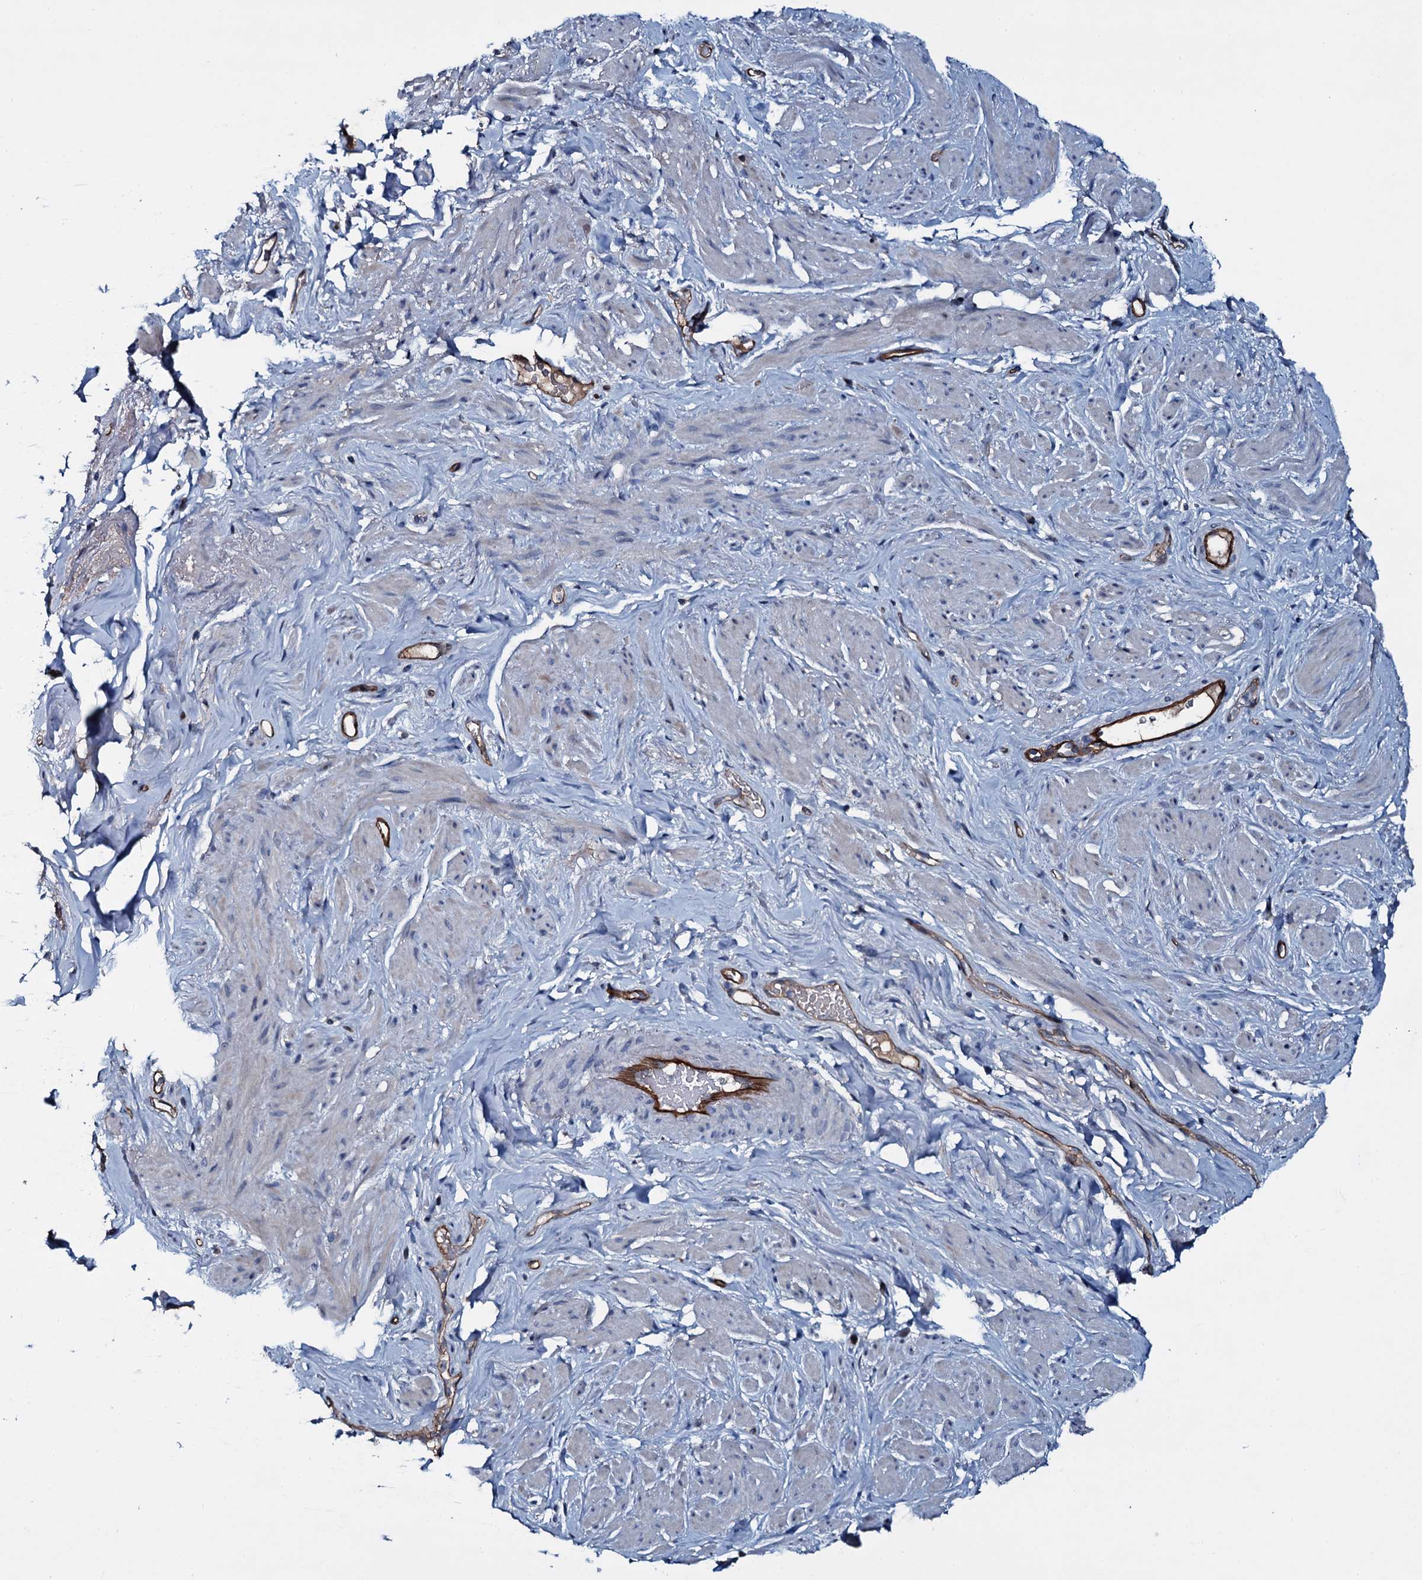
{"staining": {"intensity": "negative", "quantity": "none", "location": "none"}, "tissue": "smooth muscle", "cell_type": "Smooth muscle cells", "image_type": "normal", "snomed": [{"axis": "morphology", "description": "Normal tissue, NOS"}, {"axis": "topography", "description": "Smooth muscle"}, {"axis": "topography", "description": "Peripheral nerve tissue"}], "caption": "Smooth muscle cells are negative for brown protein staining in normal smooth muscle. (IHC, brightfield microscopy, high magnification).", "gene": "CLEC14A", "patient": {"sex": "male", "age": 69}}